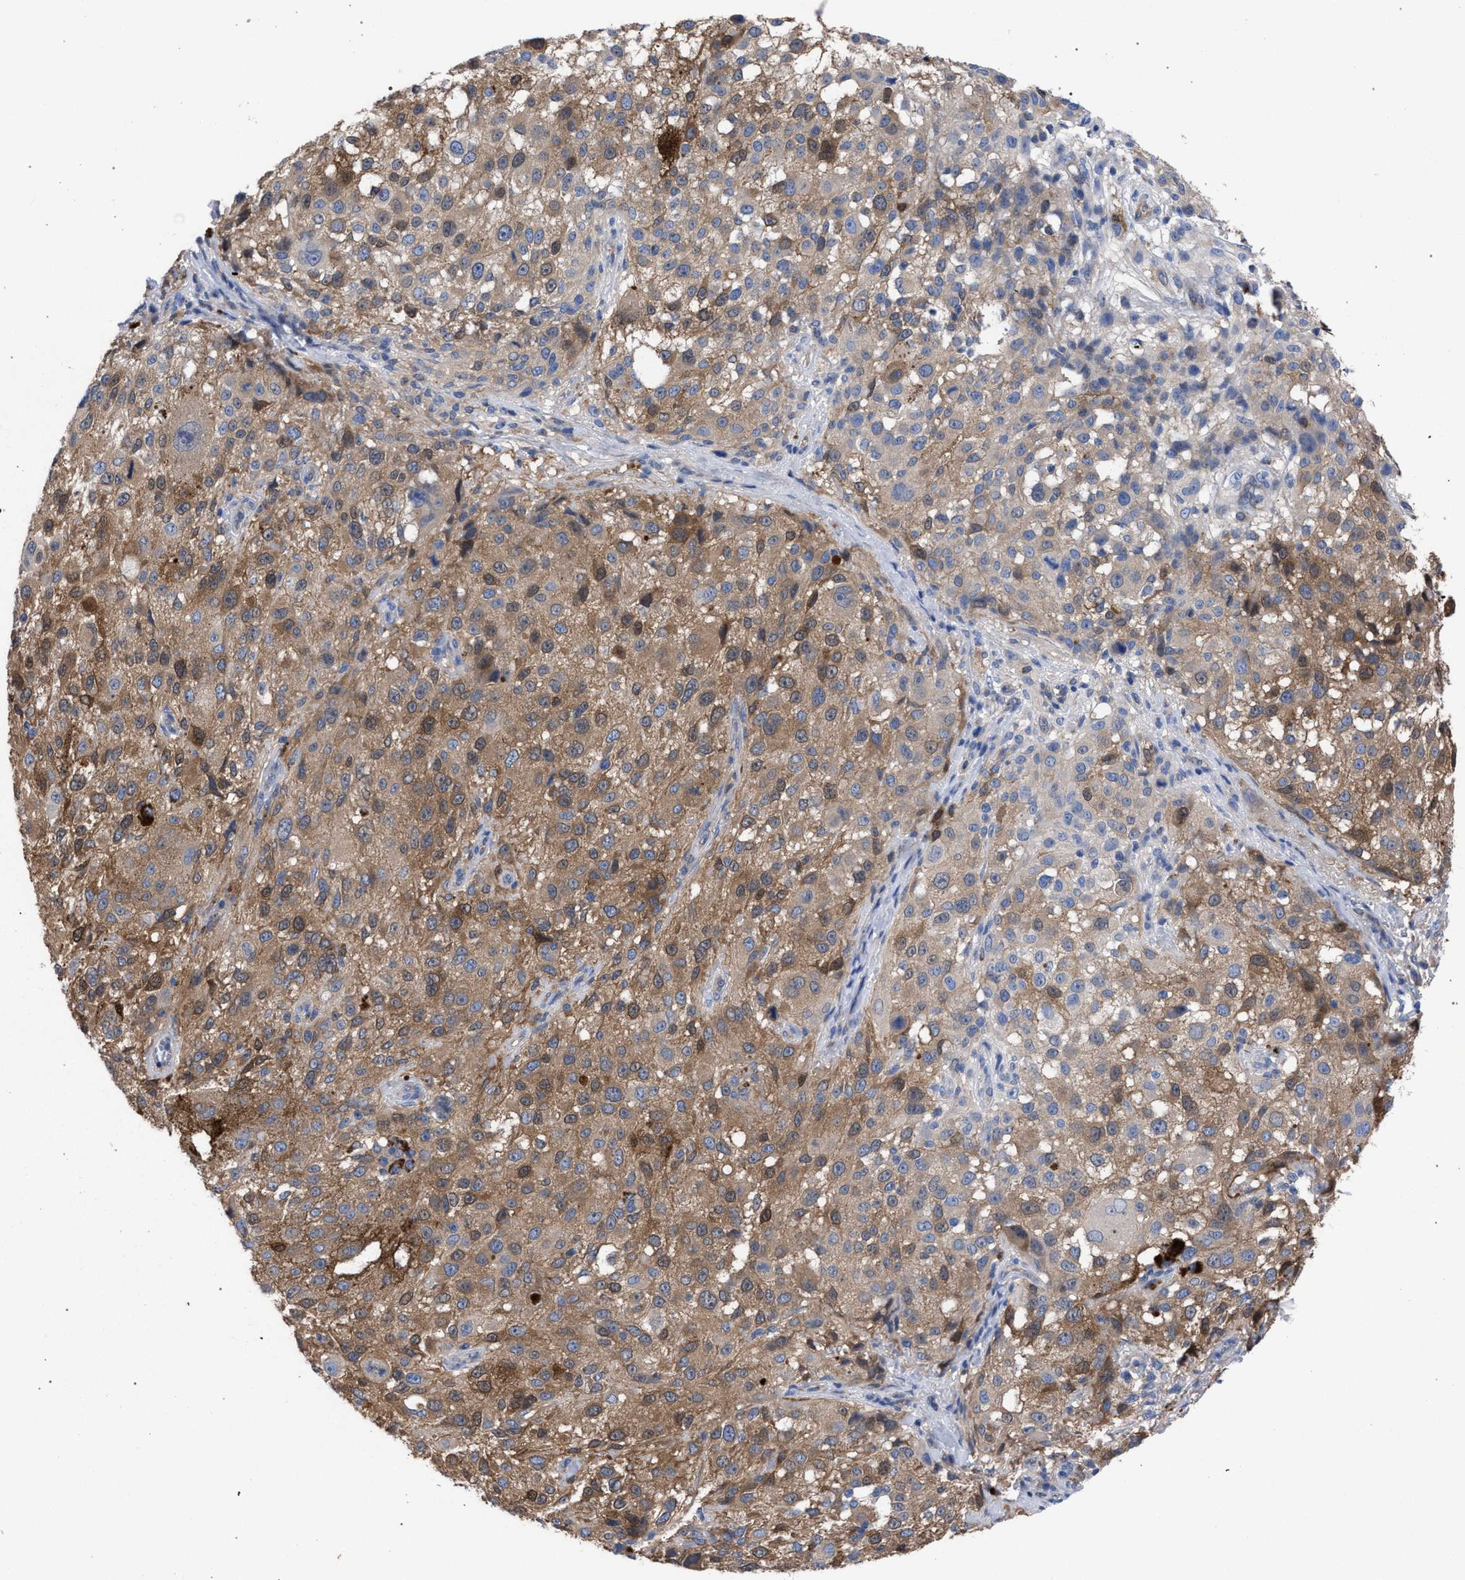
{"staining": {"intensity": "moderate", "quantity": ">75%", "location": "cytoplasmic/membranous"}, "tissue": "melanoma", "cell_type": "Tumor cells", "image_type": "cancer", "snomed": [{"axis": "morphology", "description": "Necrosis, NOS"}, {"axis": "morphology", "description": "Malignant melanoma, NOS"}, {"axis": "topography", "description": "Skin"}], "caption": "Immunohistochemistry of malignant melanoma shows medium levels of moderate cytoplasmic/membranous staining in approximately >75% of tumor cells.", "gene": "GMPR", "patient": {"sex": "female", "age": 87}}